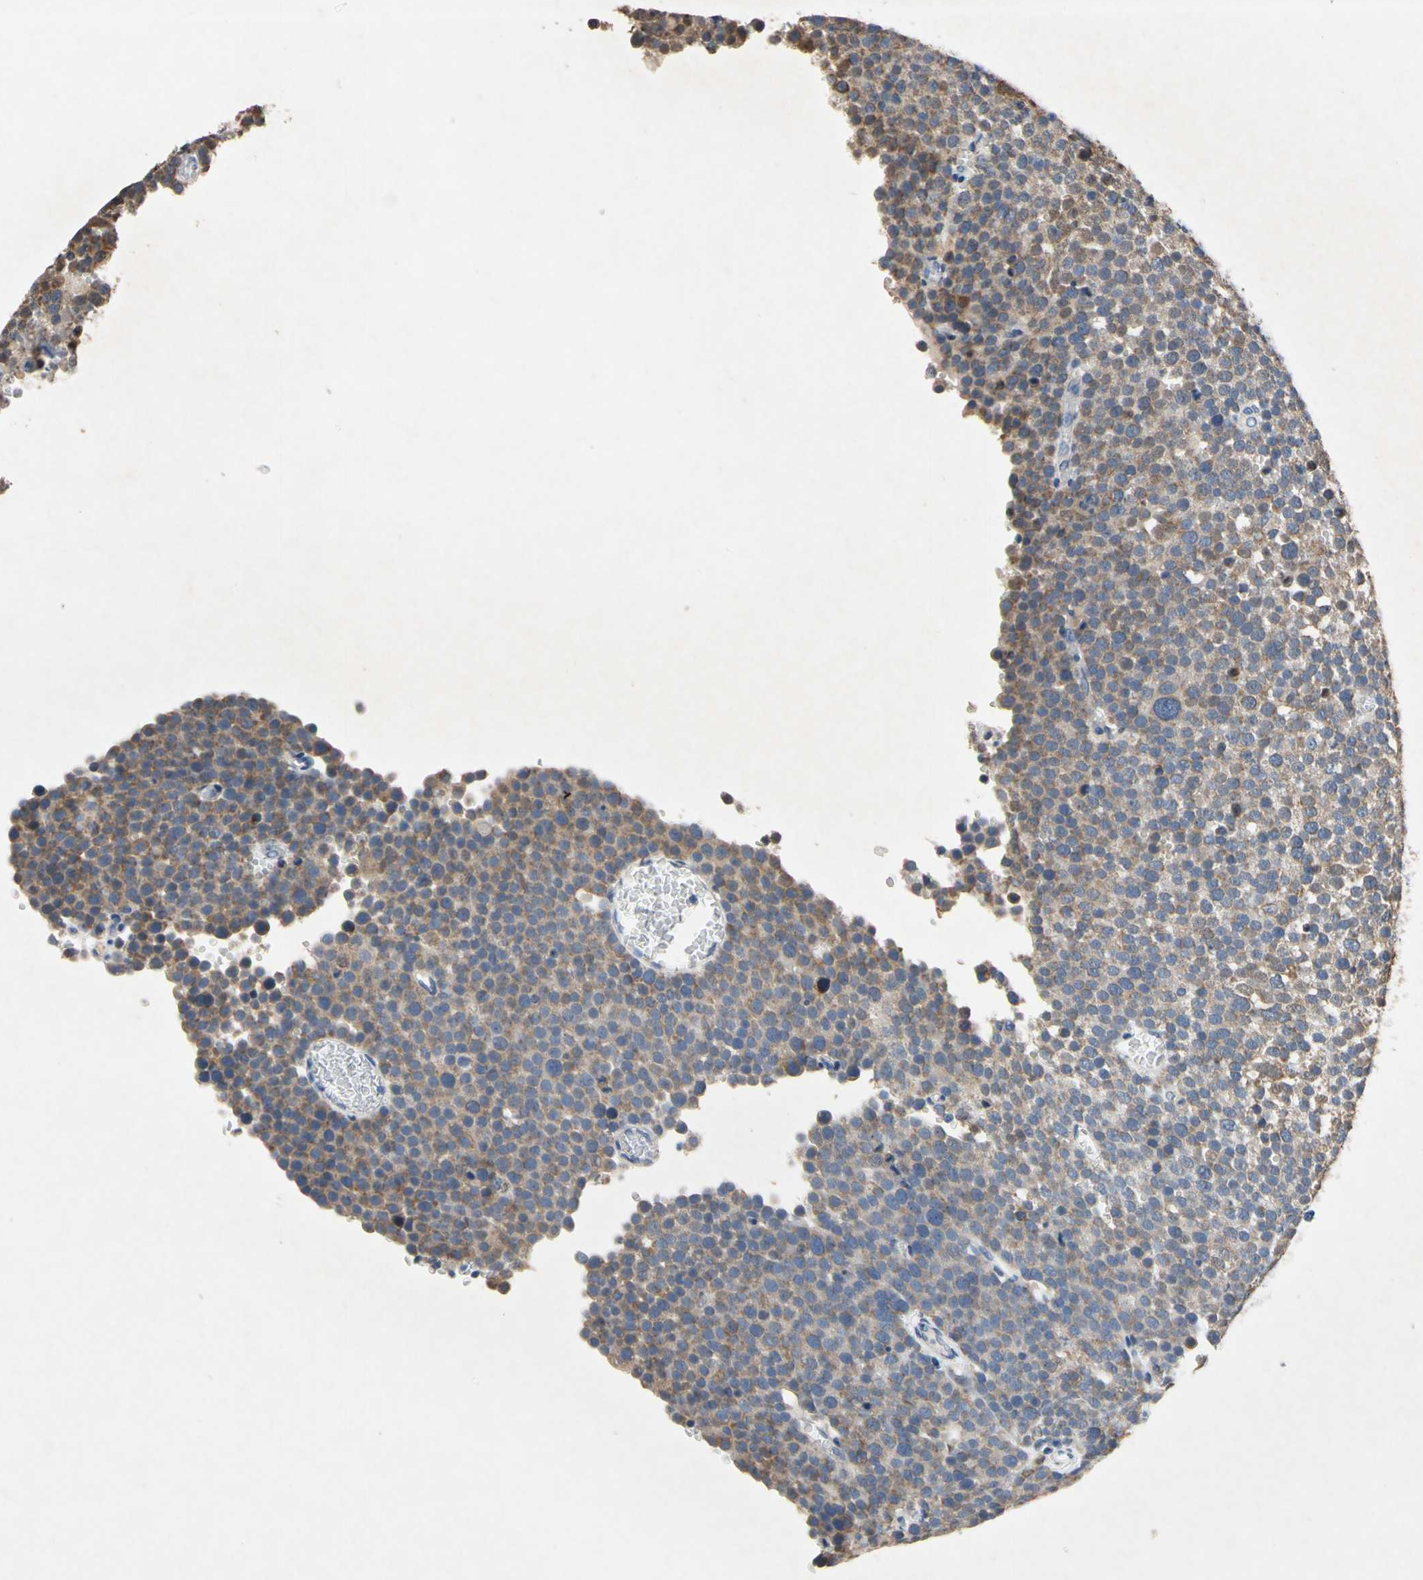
{"staining": {"intensity": "moderate", "quantity": "<25%", "location": "cytoplasmic/membranous"}, "tissue": "testis cancer", "cell_type": "Tumor cells", "image_type": "cancer", "snomed": [{"axis": "morphology", "description": "Seminoma, NOS"}, {"axis": "topography", "description": "Testis"}], "caption": "A high-resolution histopathology image shows IHC staining of seminoma (testis), which reveals moderate cytoplasmic/membranous positivity in about <25% of tumor cells.", "gene": "PNKD", "patient": {"sex": "male", "age": 71}}